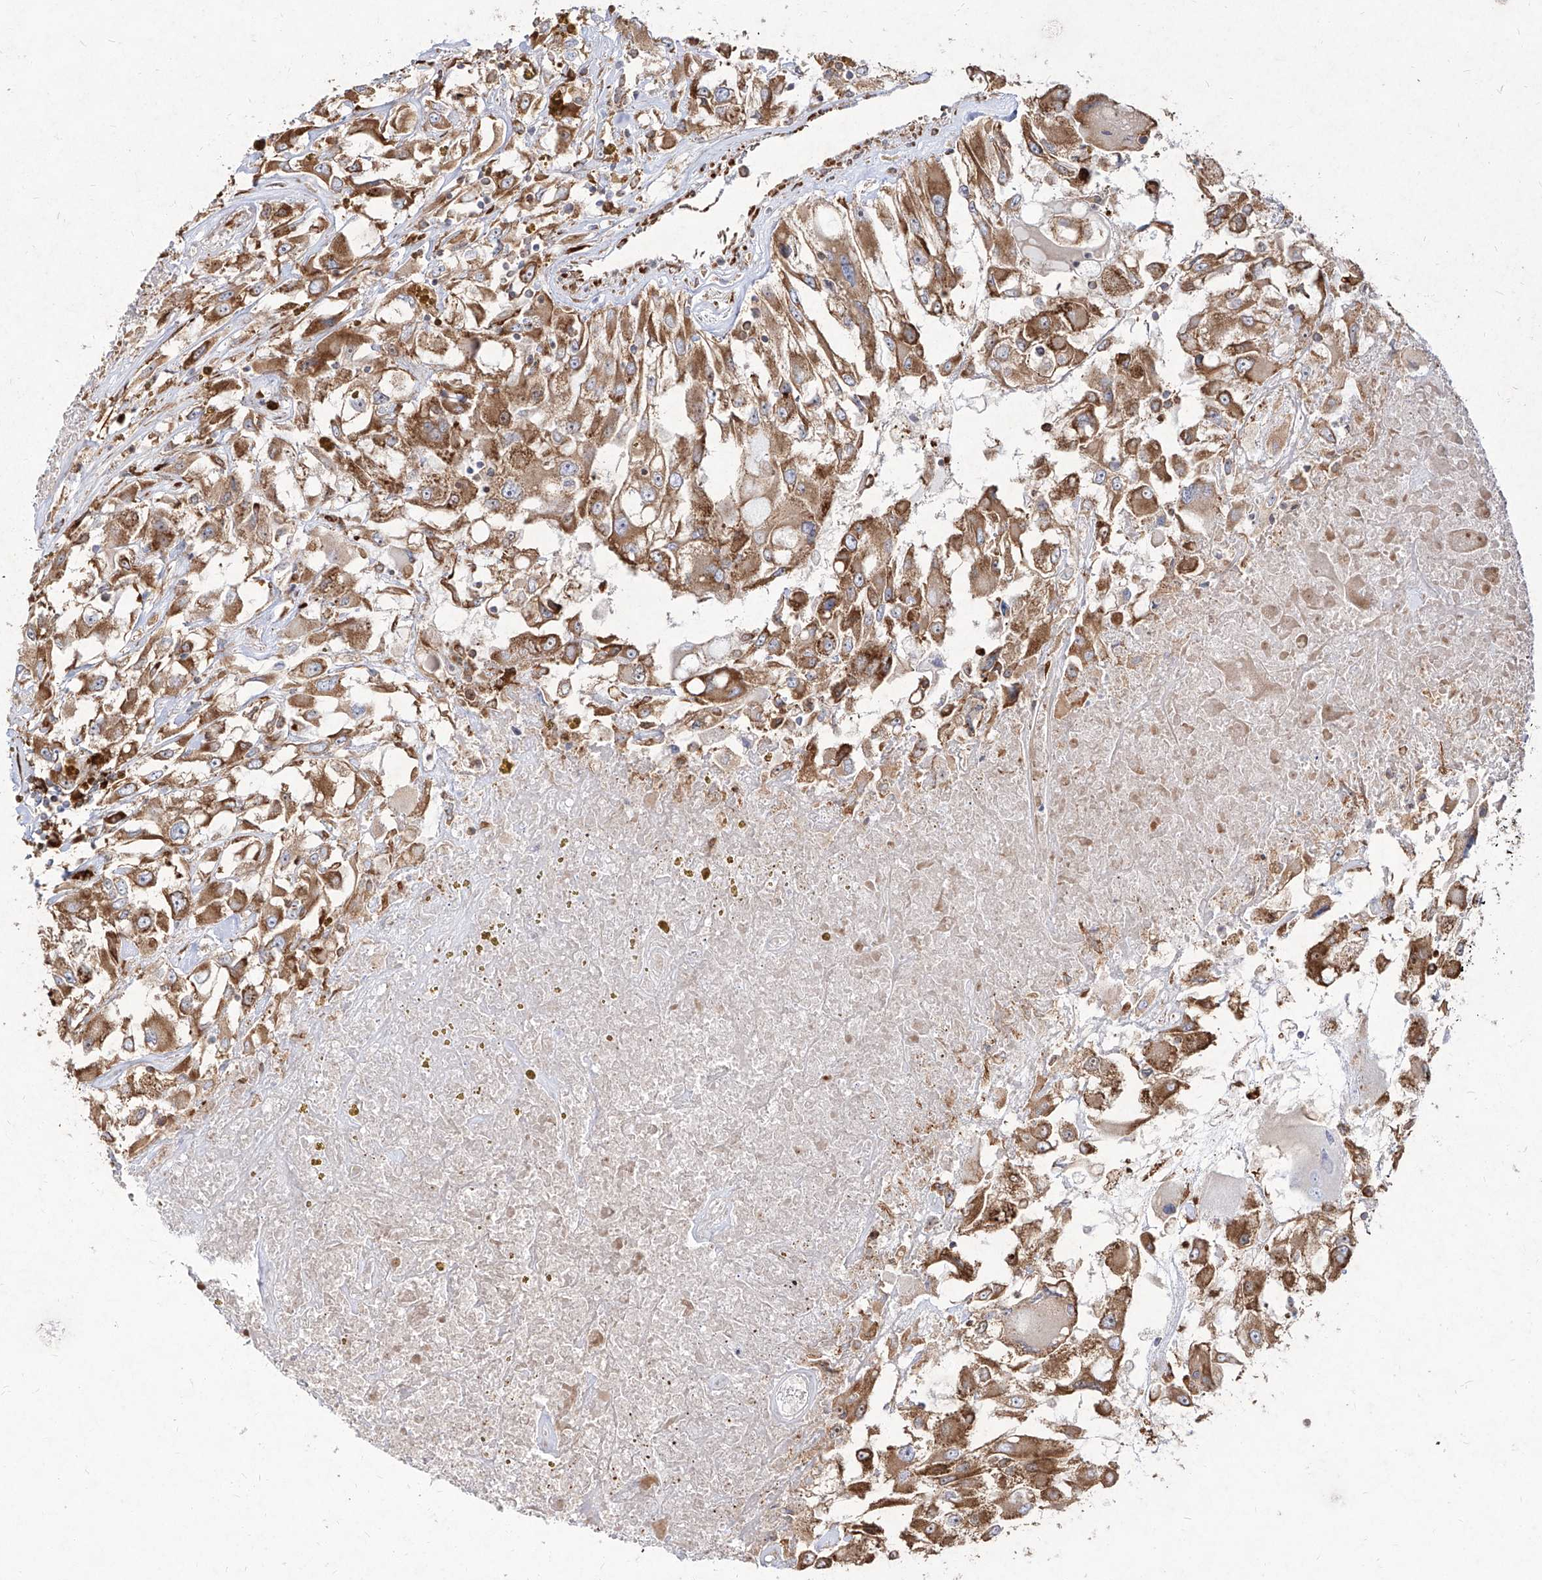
{"staining": {"intensity": "moderate", "quantity": ">75%", "location": "cytoplasmic/membranous"}, "tissue": "renal cancer", "cell_type": "Tumor cells", "image_type": "cancer", "snomed": [{"axis": "morphology", "description": "Adenocarcinoma, NOS"}, {"axis": "topography", "description": "Kidney"}], "caption": "The immunohistochemical stain shows moderate cytoplasmic/membranous positivity in tumor cells of renal adenocarcinoma tissue. The protein of interest is stained brown, and the nuclei are stained in blue (DAB (3,3'-diaminobenzidine) IHC with brightfield microscopy, high magnification).", "gene": "RPS25", "patient": {"sex": "female", "age": 52}}